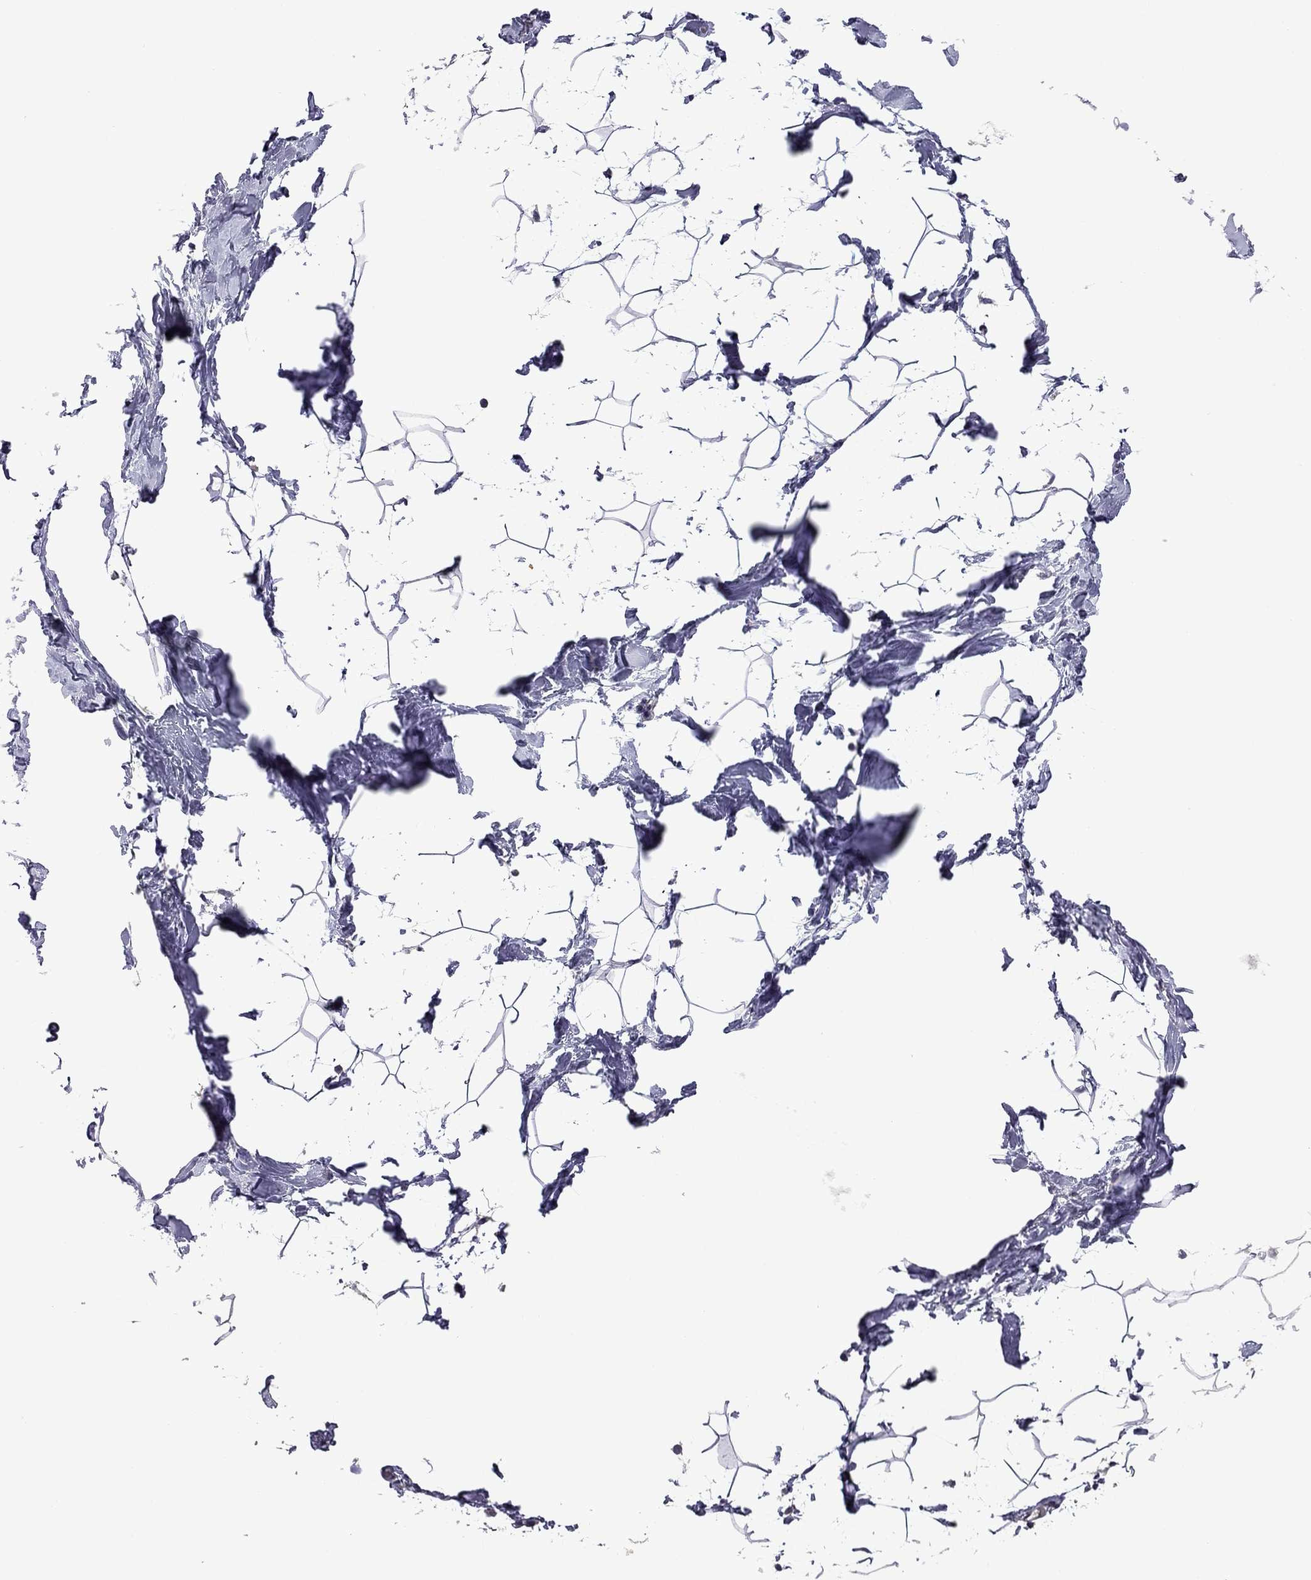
{"staining": {"intensity": "negative", "quantity": "none", "location": "none"}, "tissue": "breast", "cell_type": "Adipocytes", "image_type": "normal", "snomed": [{"axis": "morphology", "description": "Normal tissue, NOS"}, {"axis": "topography", "description": "Breast"}], "caption": "An immunohistochemistry image of benign breast is shown. There is no staining in adipocytes of breast.", "gene": "TTN", "patient": {"sex": "female", "age": 32}}